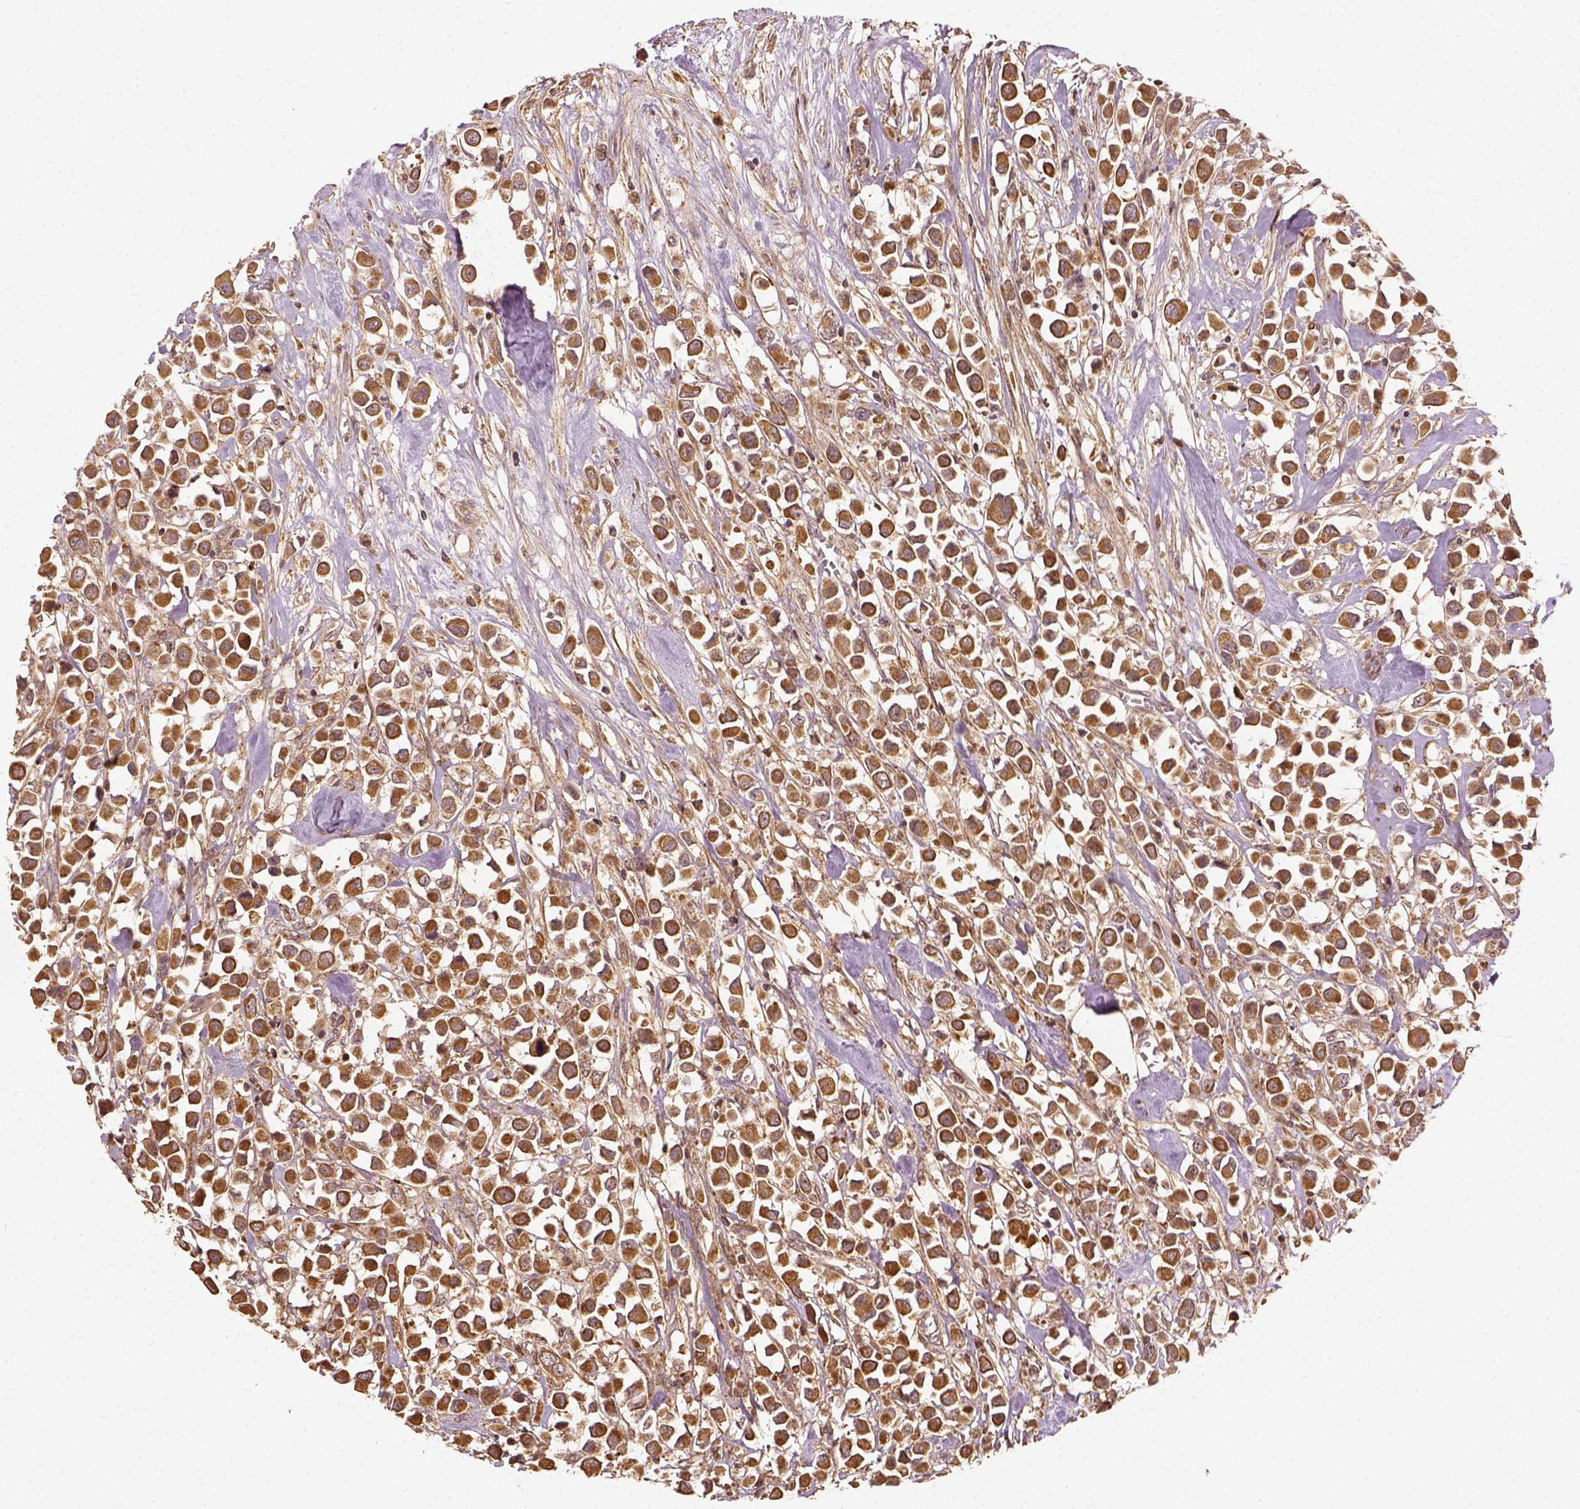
{"staining": {"intensity": "moderate", "quantity": ">75%", "location": "cytoplasmic/membranous"}, "tissue": "breast cancer", "cell_type": "Tumor cells", "image_type": "cancer", "snomed": [{"axis": "morphology", "description": "Duct carcinoma"}, {"axis": "topography", "description": "Breast"}], "caption": "Breast cancer stained for a protein exhibits moderate cytoplasmic/membranous positivity in tumor cells.", "gene": "VEGFA", "patient": {"sex": "female", "age": 61}}